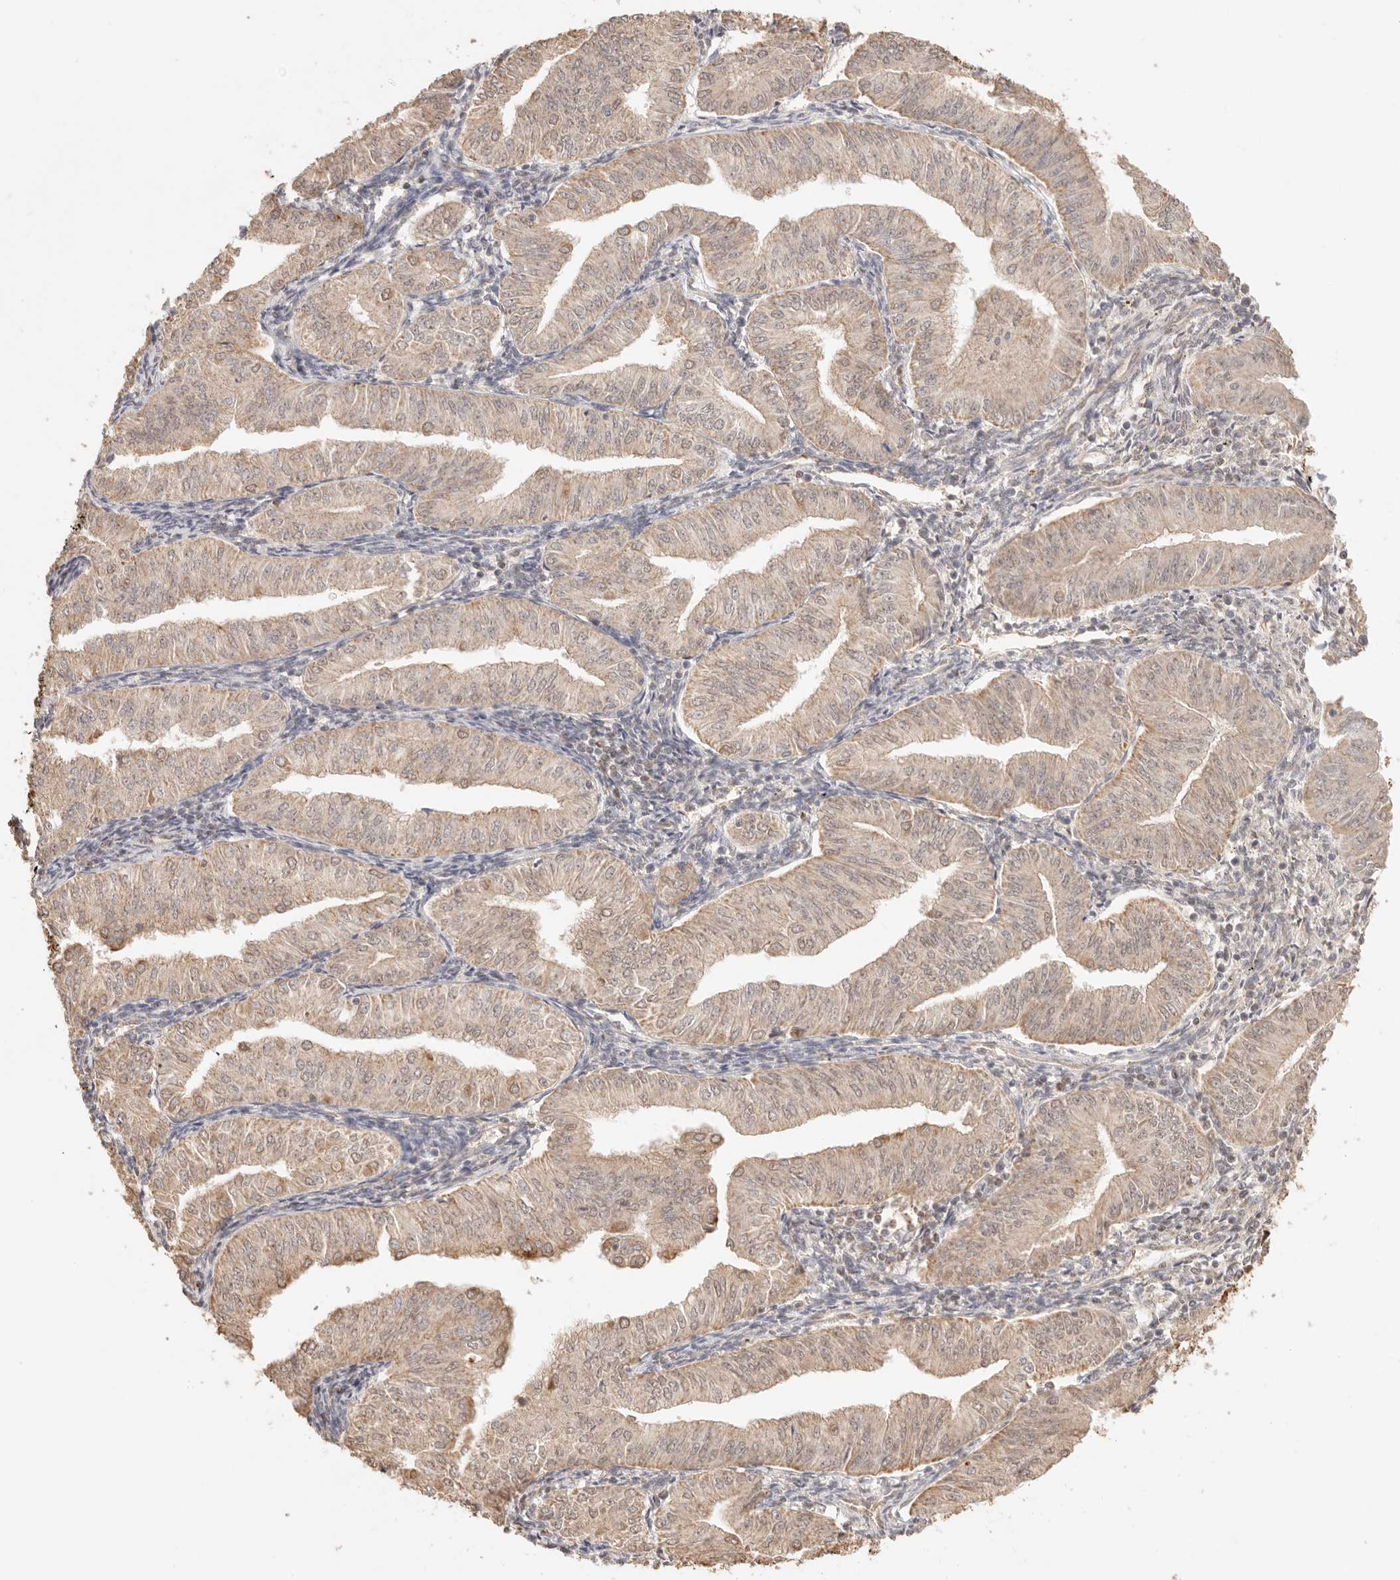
{"staining": {"intensity": "weak", "quantity": ">75%", "location": "cytoplasmic/membranous,nuclear"}, "tissue": "endometrial cancer", "cell_type": "Tumor cells", "image_type": "cancer", "snomed": [{"axis": "morphology", "description": "Normal tissue, NOS"}, {"axis": "morphology", "description": "Adenocarcinoma, NOS"}, {"axis": "topography", "description": "Endometrium"}], "caption": "A photomicrograph of endometrial cancer (adenocarcinoma) stained for a protein demonstrates weak cytoplasmic/membranous and nuclear brown staining in tumor cells. The protein is stained brown, and the nuclei are stained in blue (DAB IHC with brightfield microscopy, high magnification).", "gene": "IL1R2", "patient": {"sex": "female", "age": 53}}